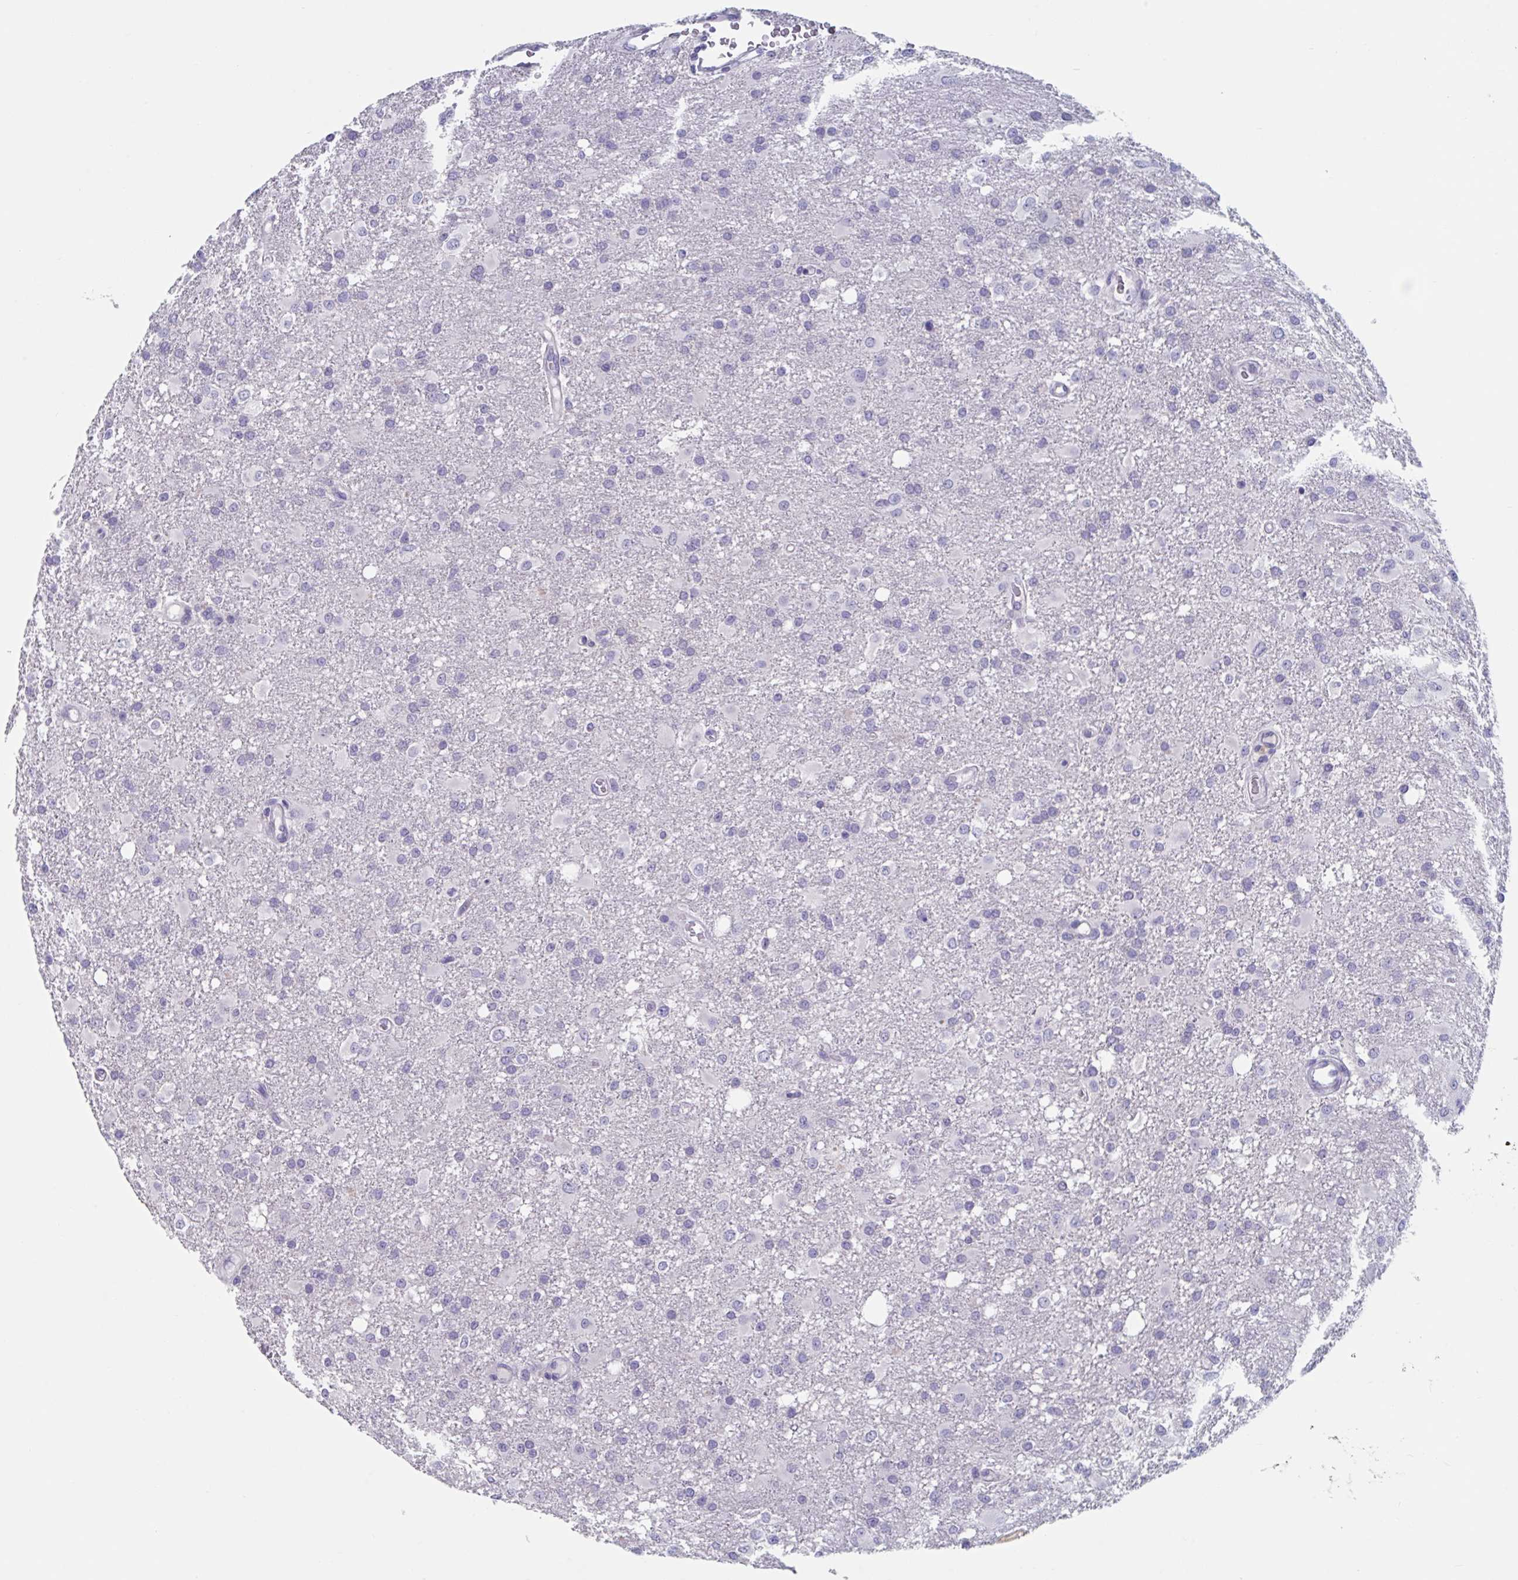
{"staining": {"intensity": "negative", "quantity": "none", "location": "none"}, "tissue": "glioma", "cell_type": "Tumor cells", "image_type": "cancer", "snomed": [{"axis": "morphology", "description": "Glioma, malignant, High grade"}, {"axis": "topography", "description": "Brain"}], "caption": "High power microscopy image of an IHC micrograph of glioma, revealing no significant expression in tumor cells.", "gene": "NDUFC2", "patient": {"sex": "male", "age": 53}}